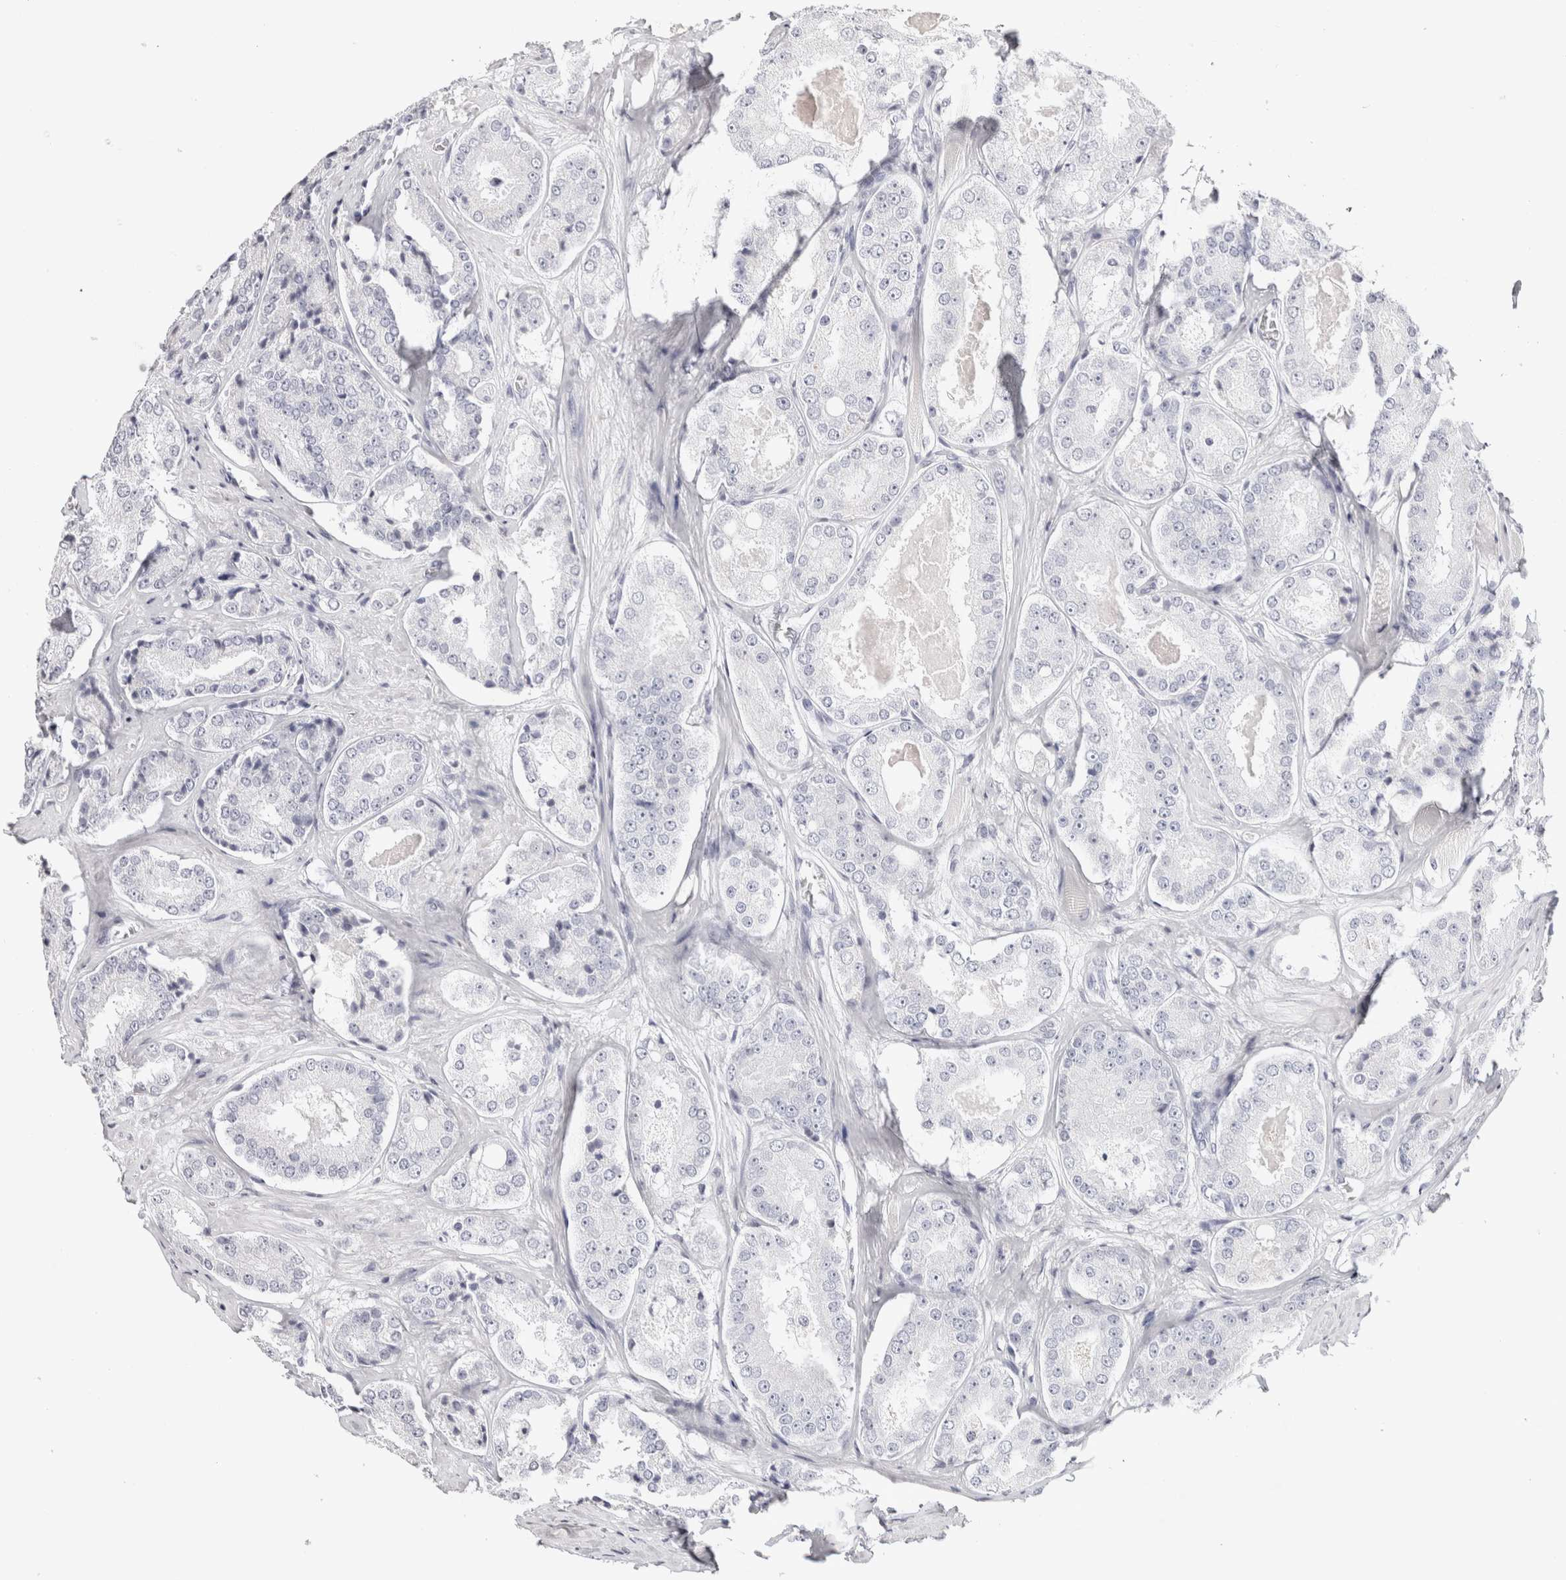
{"staining": {"intensity": "negative", "quantity": "none", "location": "none"}, "tissue": "prostate cancer", "cell_type": "Tumor cells", "image_type": "cancer", "snomed": [{"axis": "morphology", "description": "Adenocarcinoma, High grade"}, {"axis": "topography", "description": "Prostate"}], "caption": "Tumor cells are negative for protein expression in human prostate high-grade adenocarcinoma.", "gene": "GARIN1A", "patient": {"sex": "male", "age": 65}}